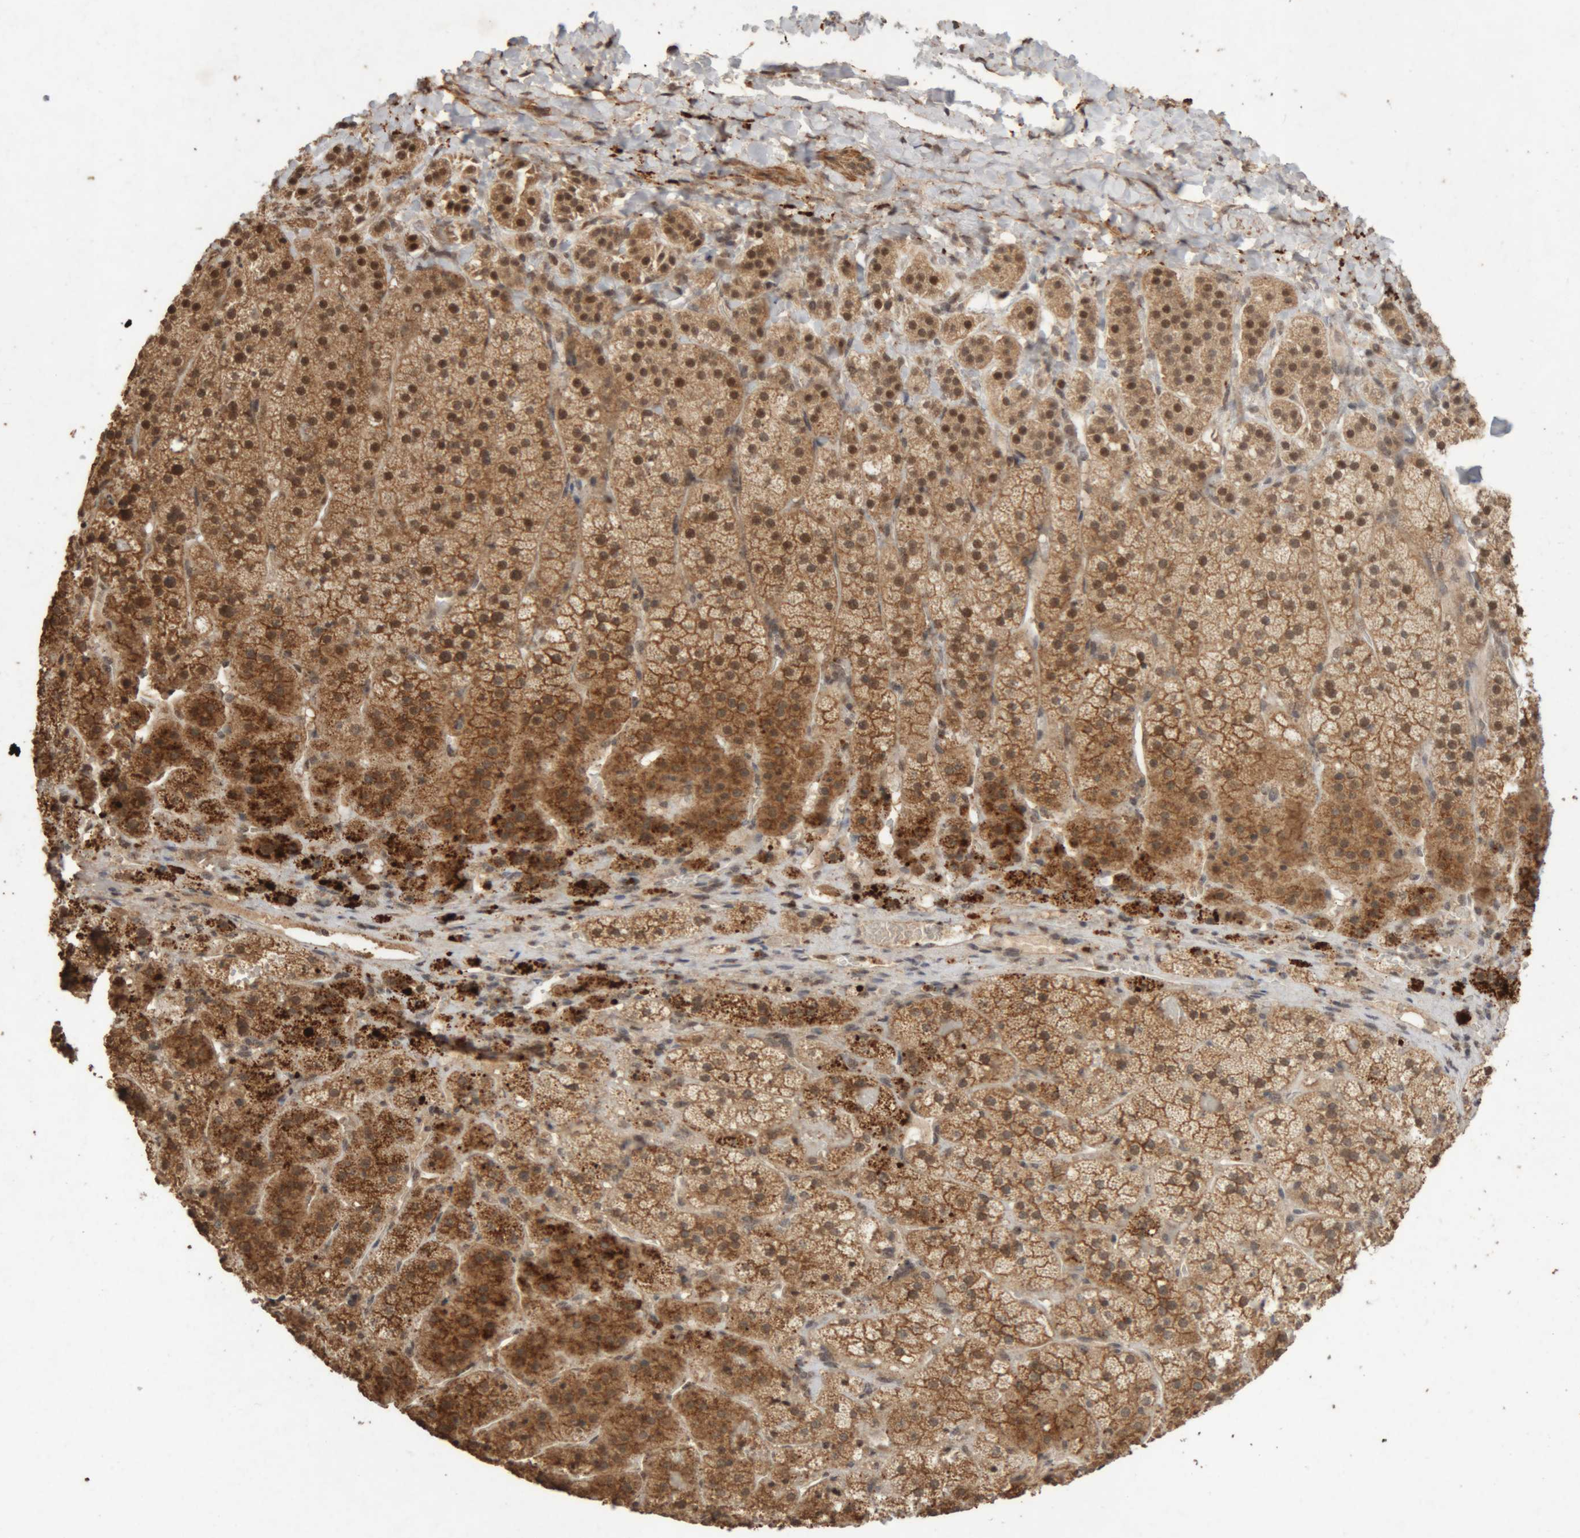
{"staining": {"intensity": "strong", "quantity": ">75%", "location": "cytoplasmic/membranous,nuclear"}, "tissue": "adrenal gland", "cell_type": "Glandular cells", "image_type": "normal", "snomed": [{"axis": "morphology", "description": "Normal tissue, NOS"}, {"axis": "topography", "description": "Adrenal gland"}], "caption": "This histopathology image demonstrates benign adrenal gland stained with IHC to label a protein in brown. The cytoplasmic/membranous,nuclear of glandular cells show strong positivity for the protein. Nuclei are counter-stained blue.", "gene": "KEAP1", "patient": {"sex": "female", "age": 44}}